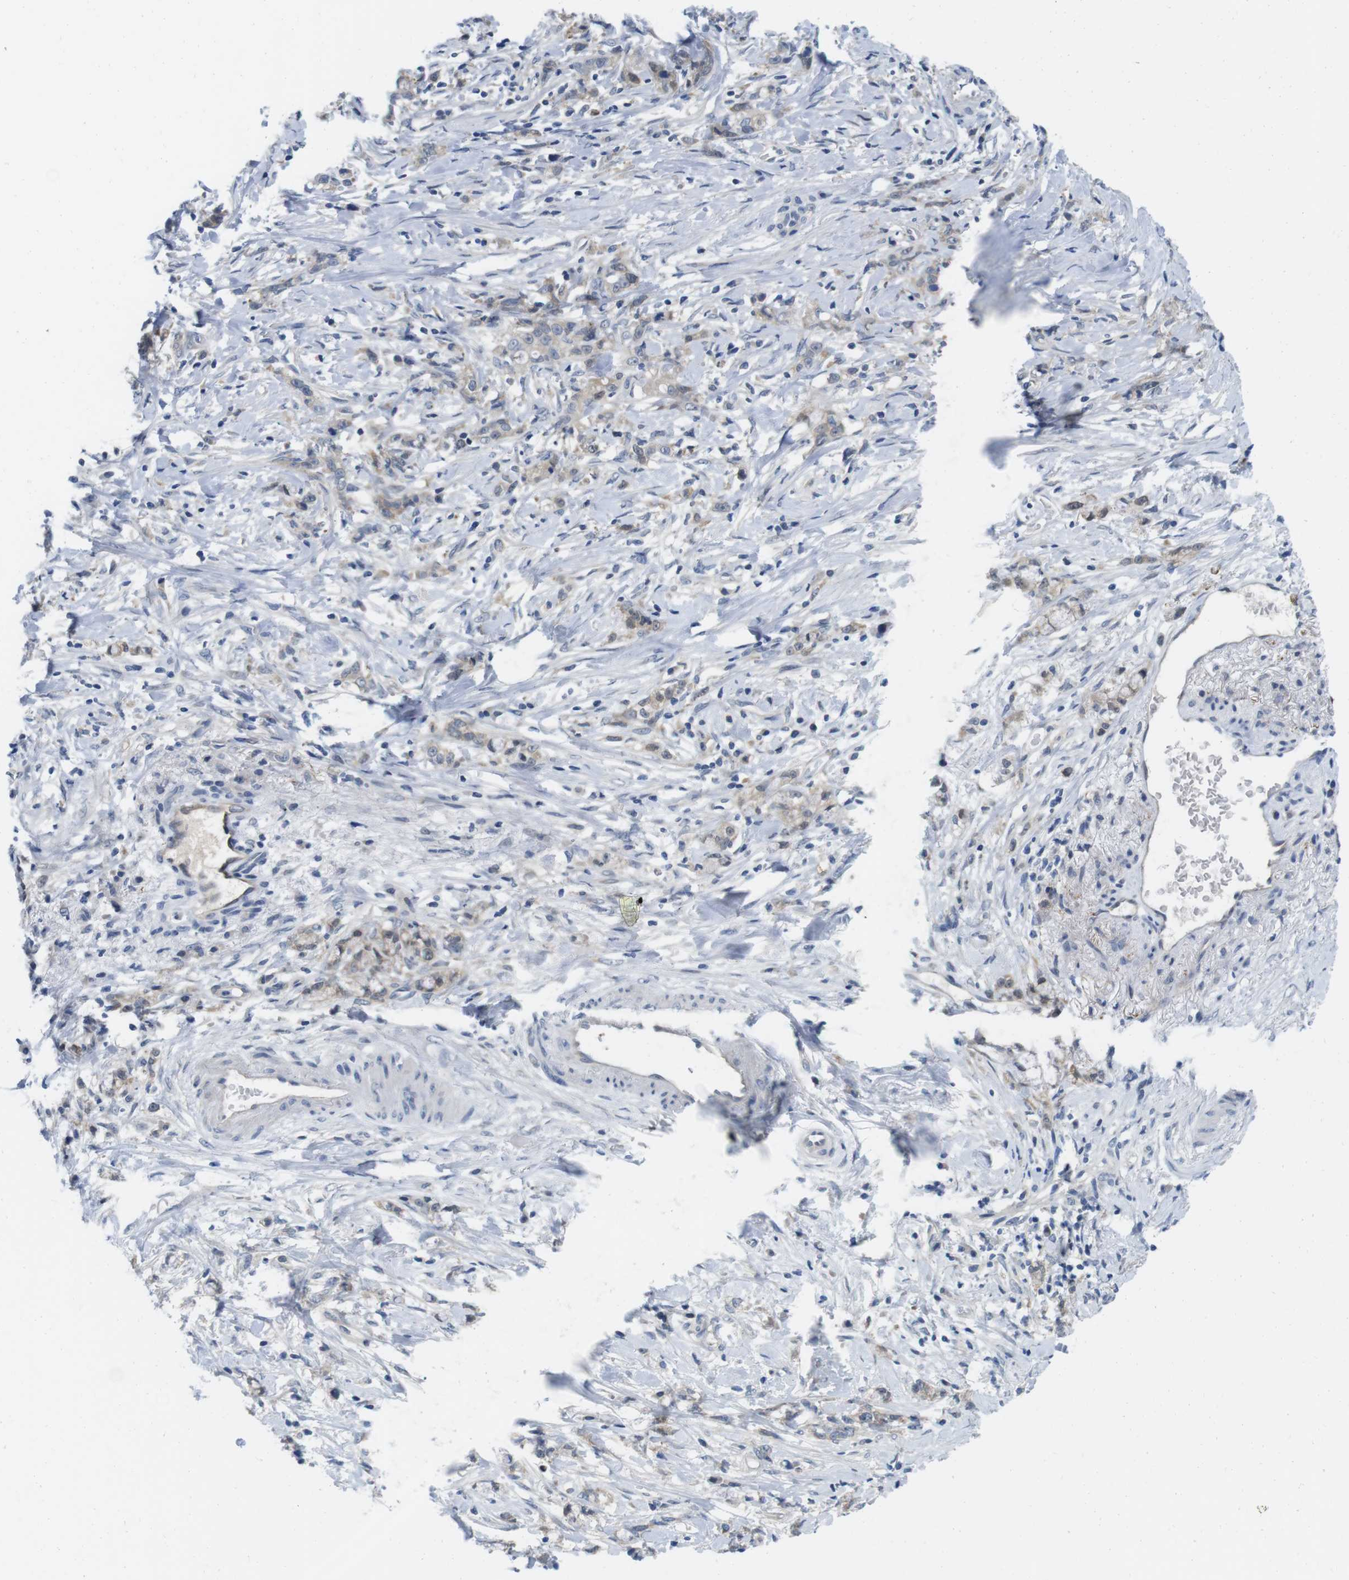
{"staining": {"intensity": "weak", "quantity": ">75%", "location": "cytoplasmic/membranous"}, "tissue": "stomach cancer", "cell_type": "Tumor cells", "image_type": "cancer", "snomed": [{"axis": "morphology", "description": "Adenocarcinoma, NOS"}, {"axis": "topography", "description": "Stomach, lower"}], "caption": "Brown immunohistochemical staining in adenocarcinoma (stomach) demonstrates weak cytoplasmic/membranous expression in about >75% of tumor cells. (brown staining indicates protein expression, while blue staining denotes nuclei).", "gene": "CASP2", "patient": {"sex": "male", "age": 88}}